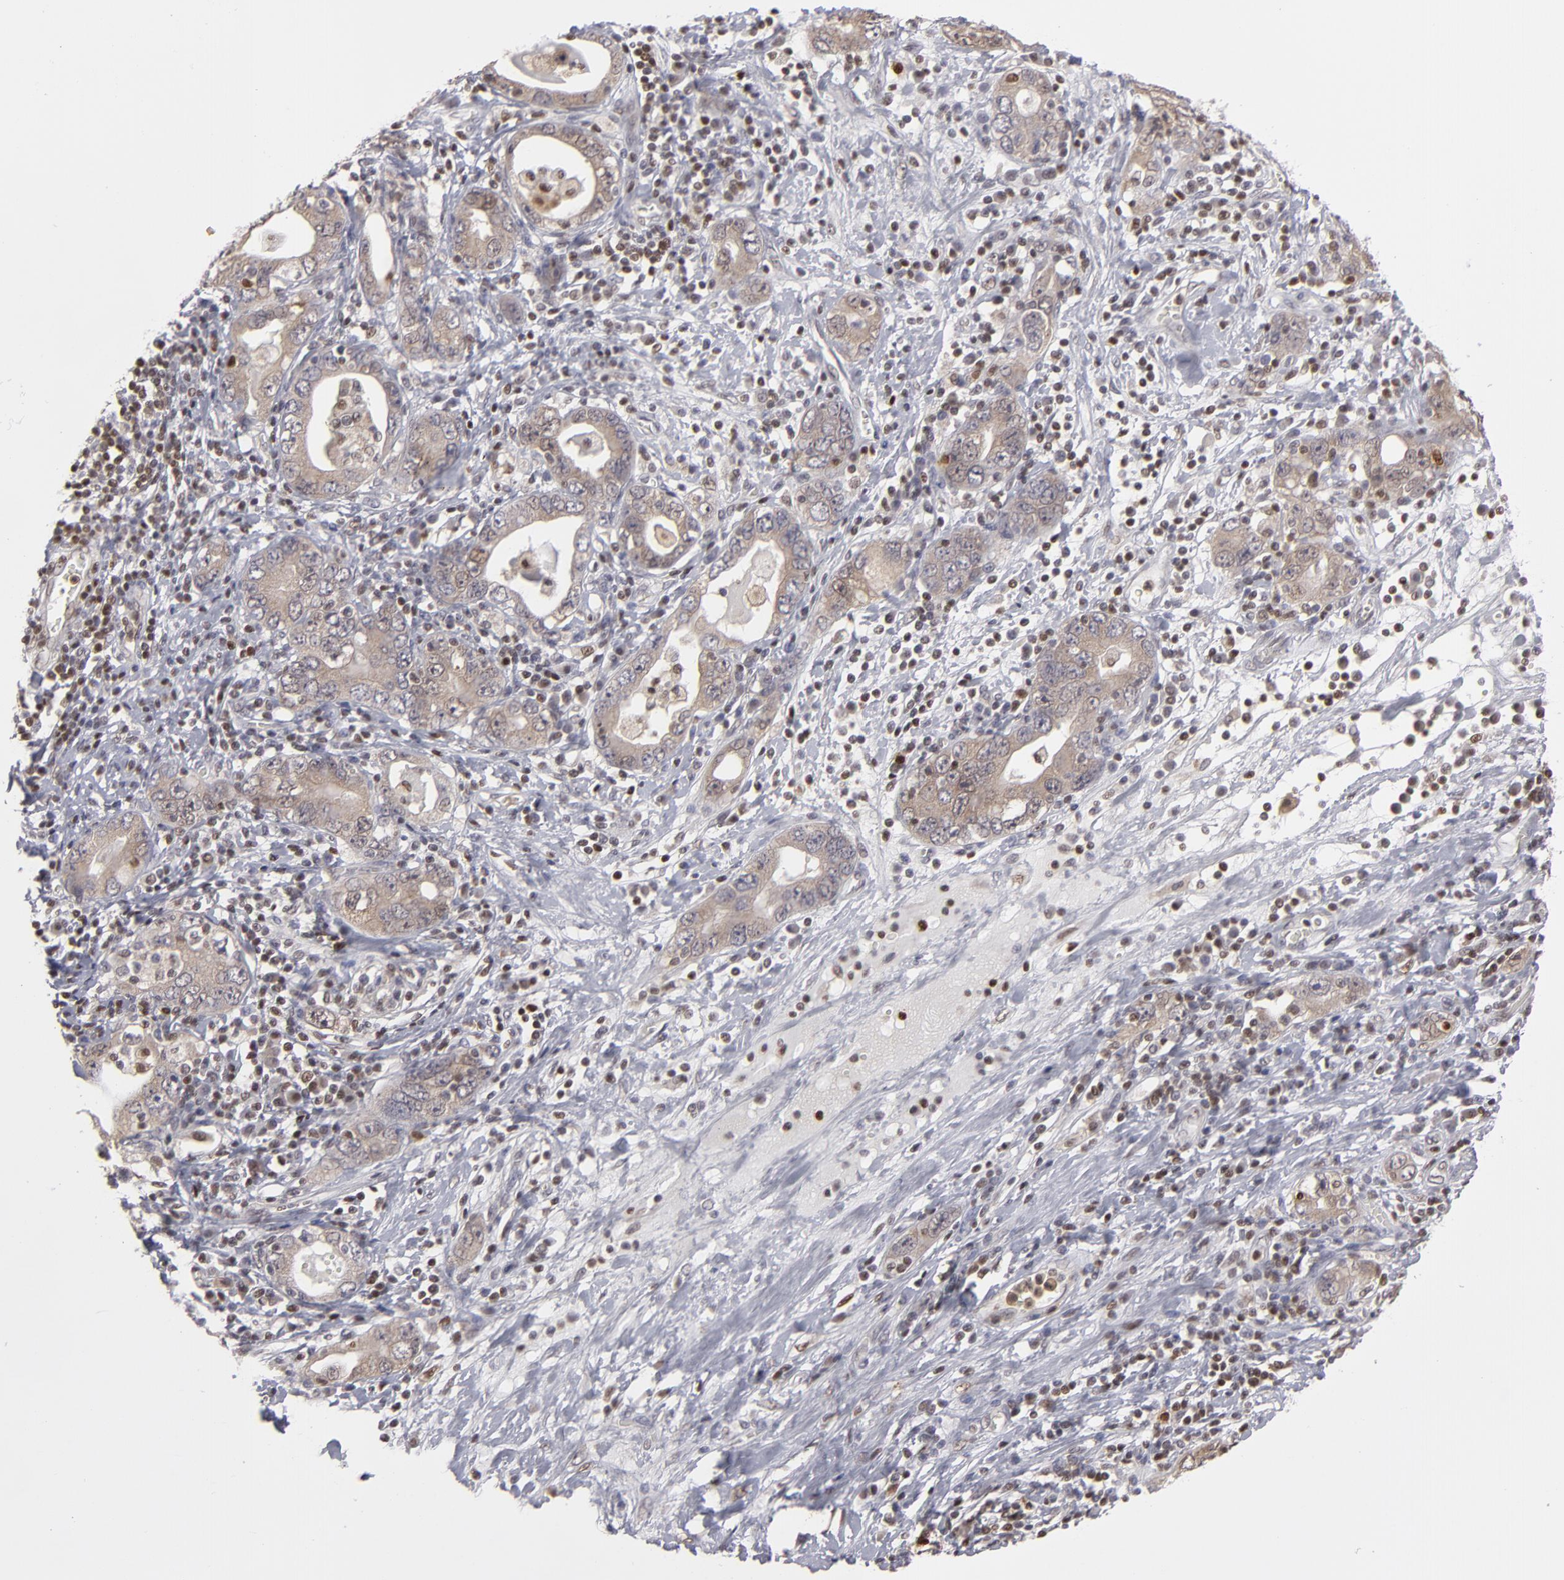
{"staining": {"intensity": "weak", "quantity": ">75%", "location": "cytoplasmic/membranous,nuclear"}, "tissue": "stomach cancer", "cell_type": "Tumor cells", "image_type": "cancer", "snomed": [{"axis": "morphology", "description": "Adenocarcinoma, NOS"}, {"axis": "topography", "description": "Stomach, lower"}], "caption": "This is an image of immunohistochemistry staining of adenocarcinoma (stomach), which shows weak positivity in the cytoplasmic/membranous and nuclear of tumor cells.", "gene": "GSR", "patient": {"sex": "female", "age": 93}}